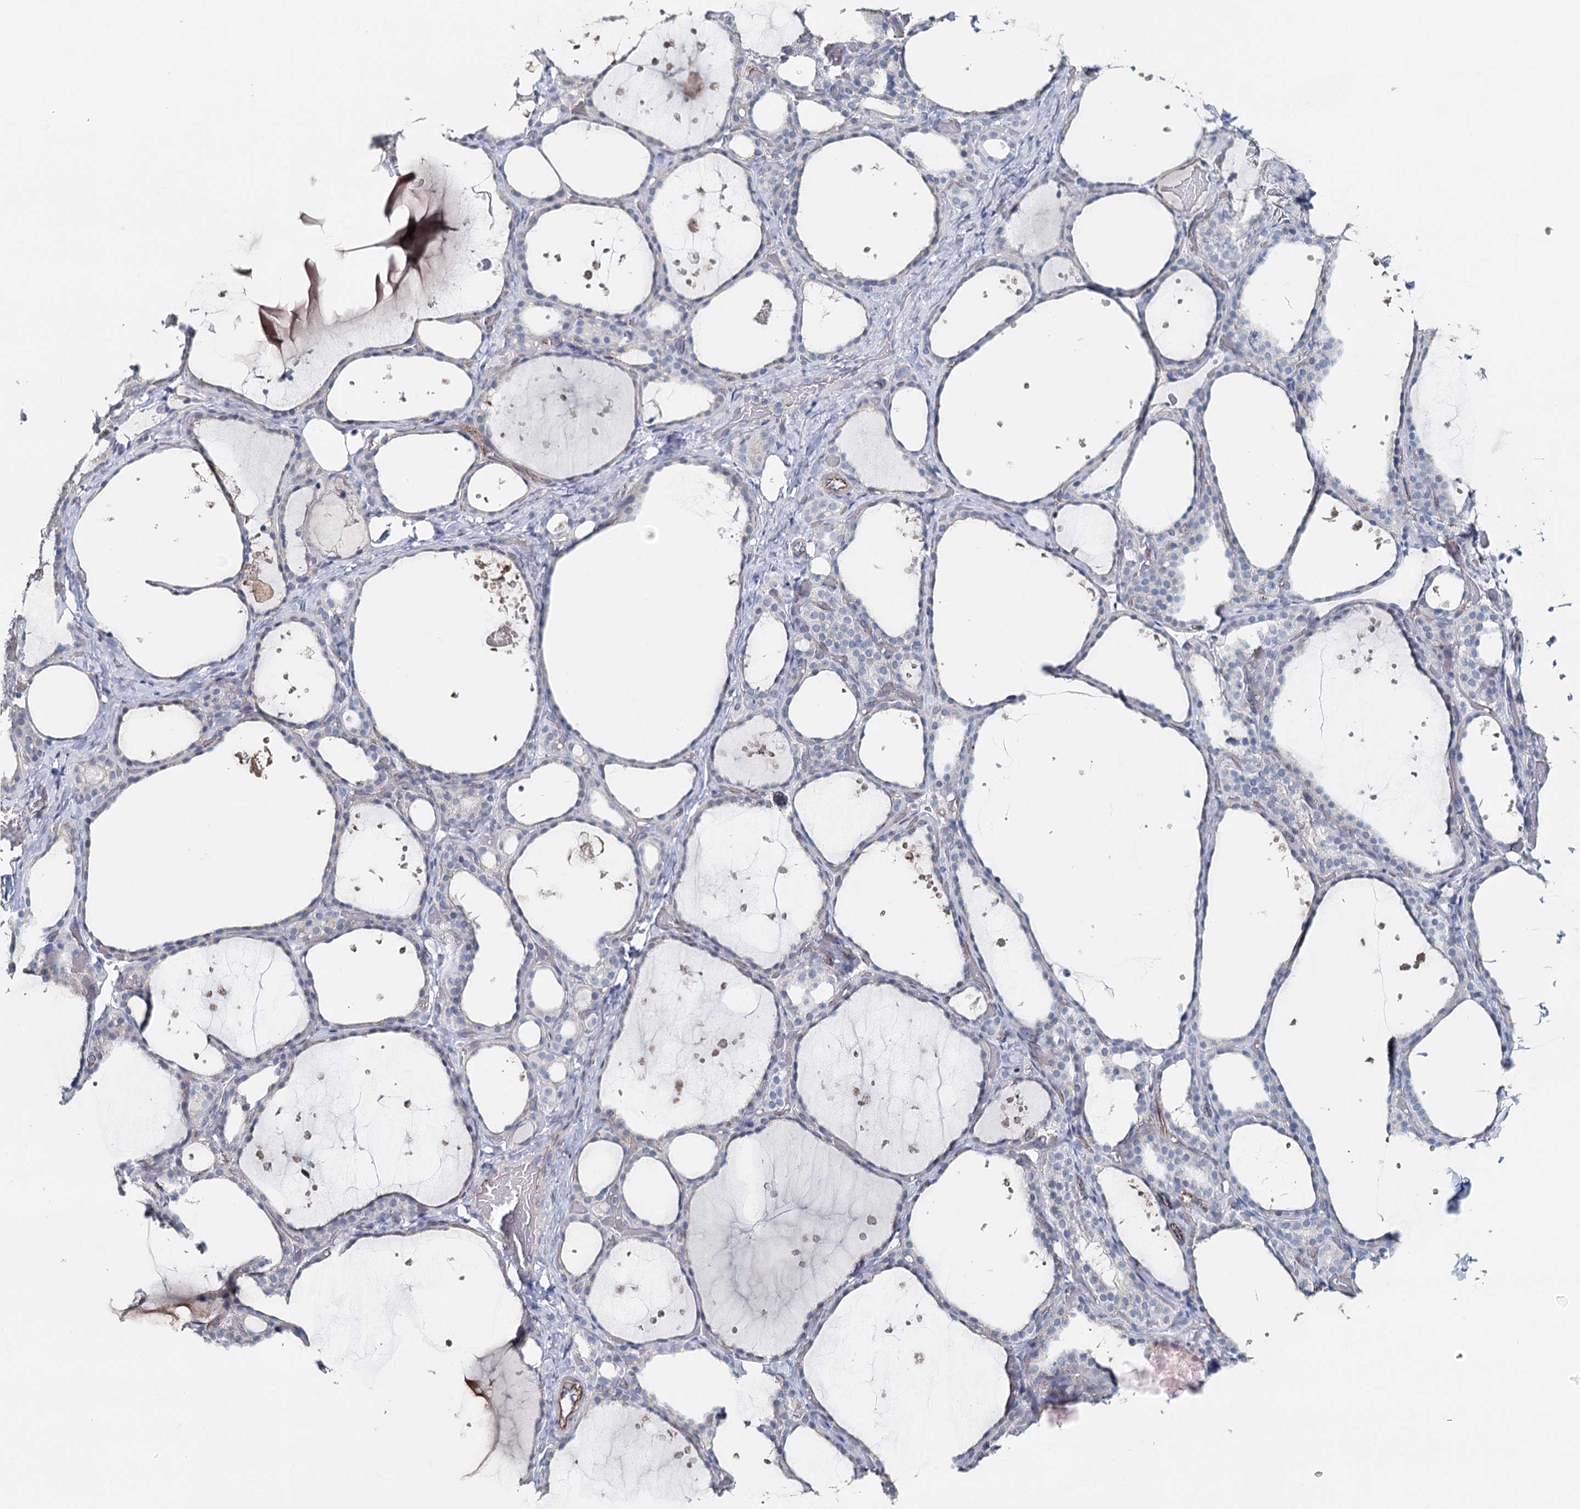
{"staining": {"intensity": "negative", "quantity": "none", "location": "none"}, "tissue": "thyroid gland", "cell_type": "Glandular cells", "image_type": "normal", "snomed": [{"axis": "morphology", "description": "Normal tissue, NOS"}, {"axis": "topography", "description": "Thyroid gland"}], "caption": "Immunohistochemical staining of unremarkable human thyroid gland exhibits no significant expression in glandular cells.", "gene": "SYNPO", "patient": {"sex": "female", "age": 44}}